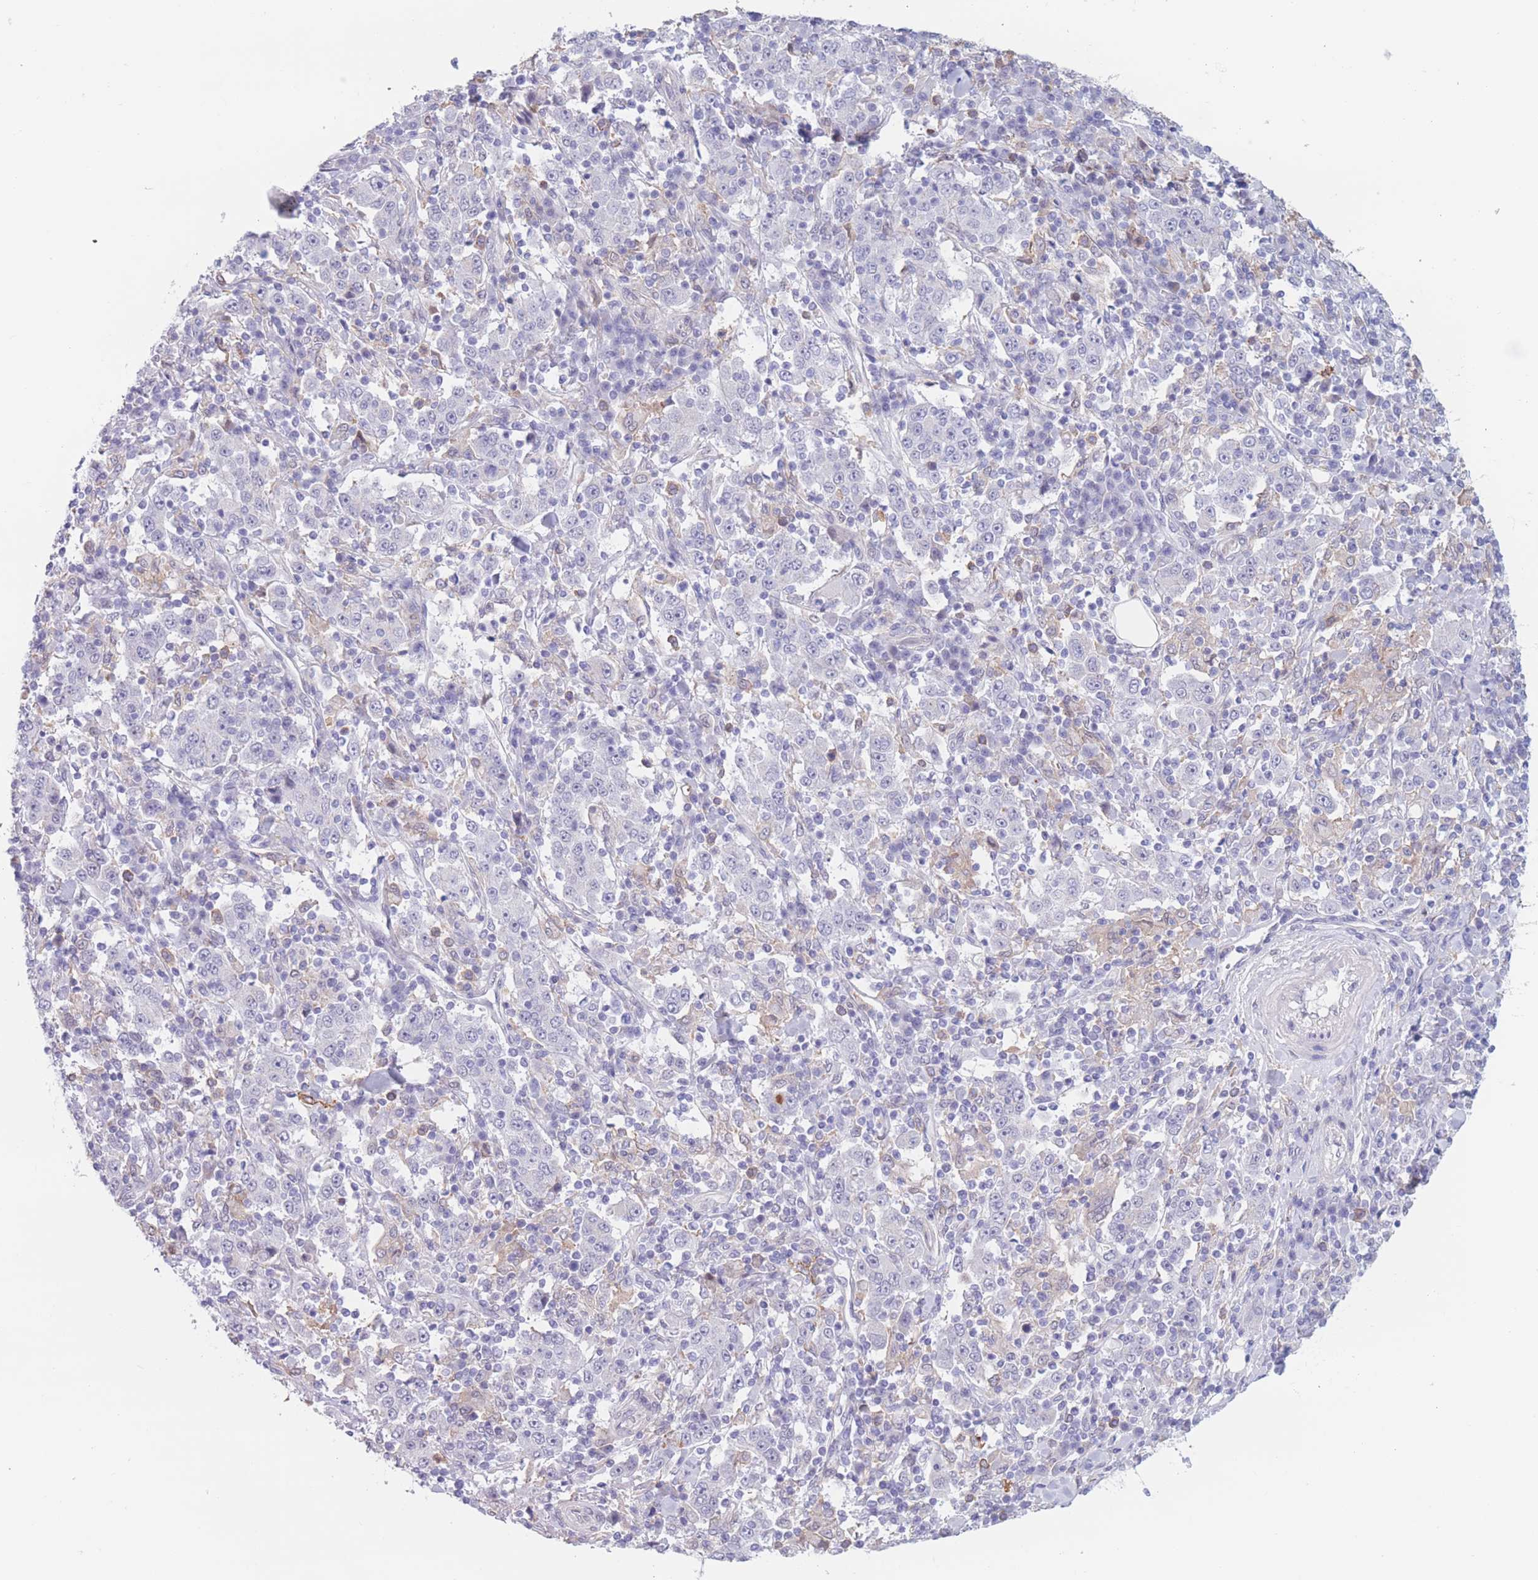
{"staining": {"intensity": "negative", "quantity": "none", "location": "none"}, "tissue": "stomach cancer", "cell_type": "Tumor cells", "image_type": "cancer", "snomed": [{"axis": "morphology", "description": "Normal tissue, NOS"}, {"axis": "morphology", "description": "Adenocarcinoma, NOS"}, {"axis": "topography", "description": "Stomach, upper"}, {"axis": "topography", "description": "Stomach"}], "caption": "A high-resolution histopathology image shows immunohistochemistry (IHC) staining of stomach adenocarcinoma, which shows no significant staining in tumor cells.", "gene": "PODXL", "patient": {"sex": "male", "age": 59}}